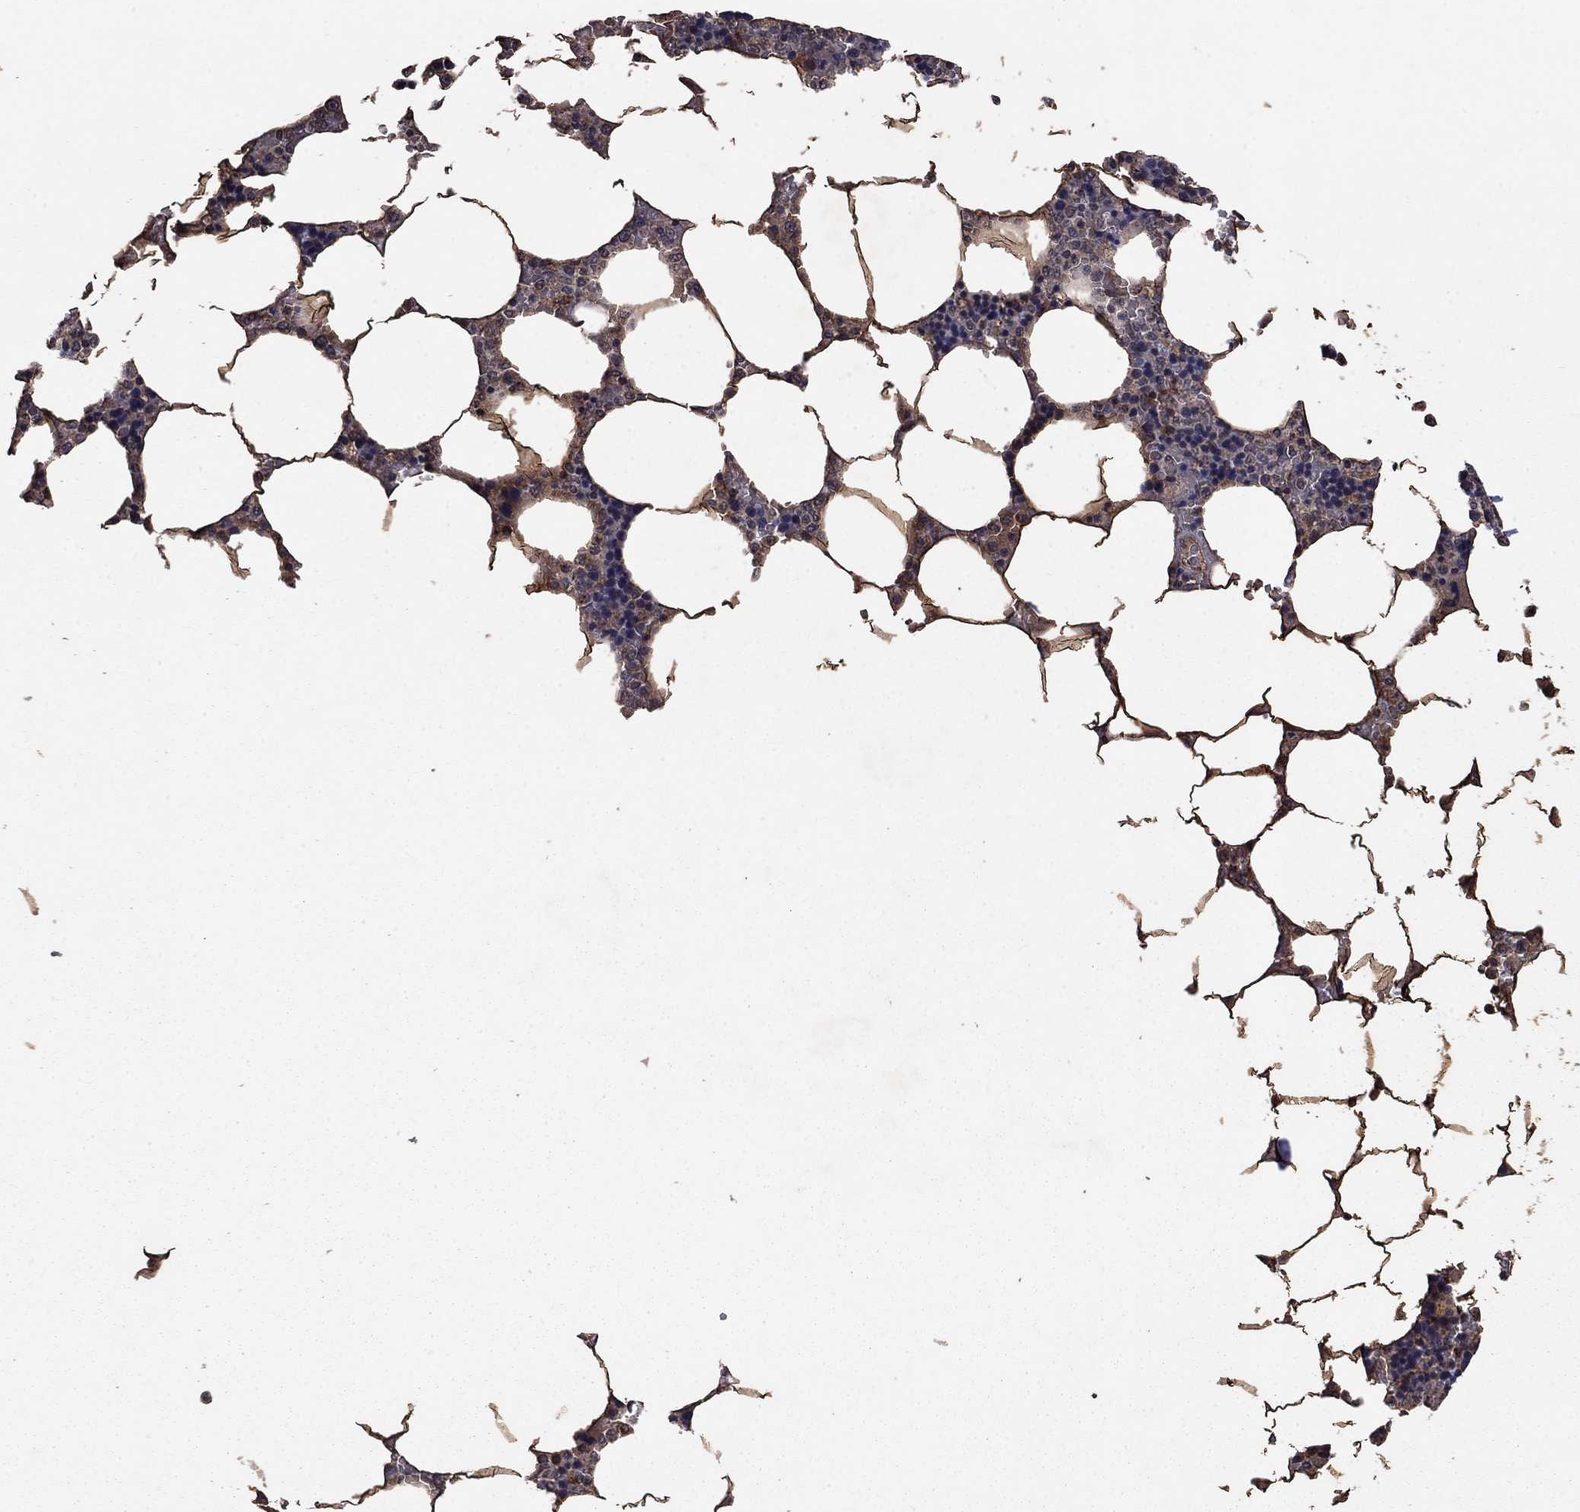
{"staining": {"intensity": "moderate", "quantity": "<25%", "location": "cytoplasmic/membranous"}, "tissue": "bone marrow", "cell_type": "Hematopoietic cells", "image_type": "normal", "snomed": [{"axis": "morphology", "description": "Normal tissue, NOS"}, {"axis": "topography", "description": "Bone marrow"}], "caption": "Hematopoietic cells exhibit low levels of moderate cytoplasmic/membranous expression in about <25% of cells in normal human bone marrow.", "gene": "DHRS1", "patient": {"sex": "male", "age": 63}}